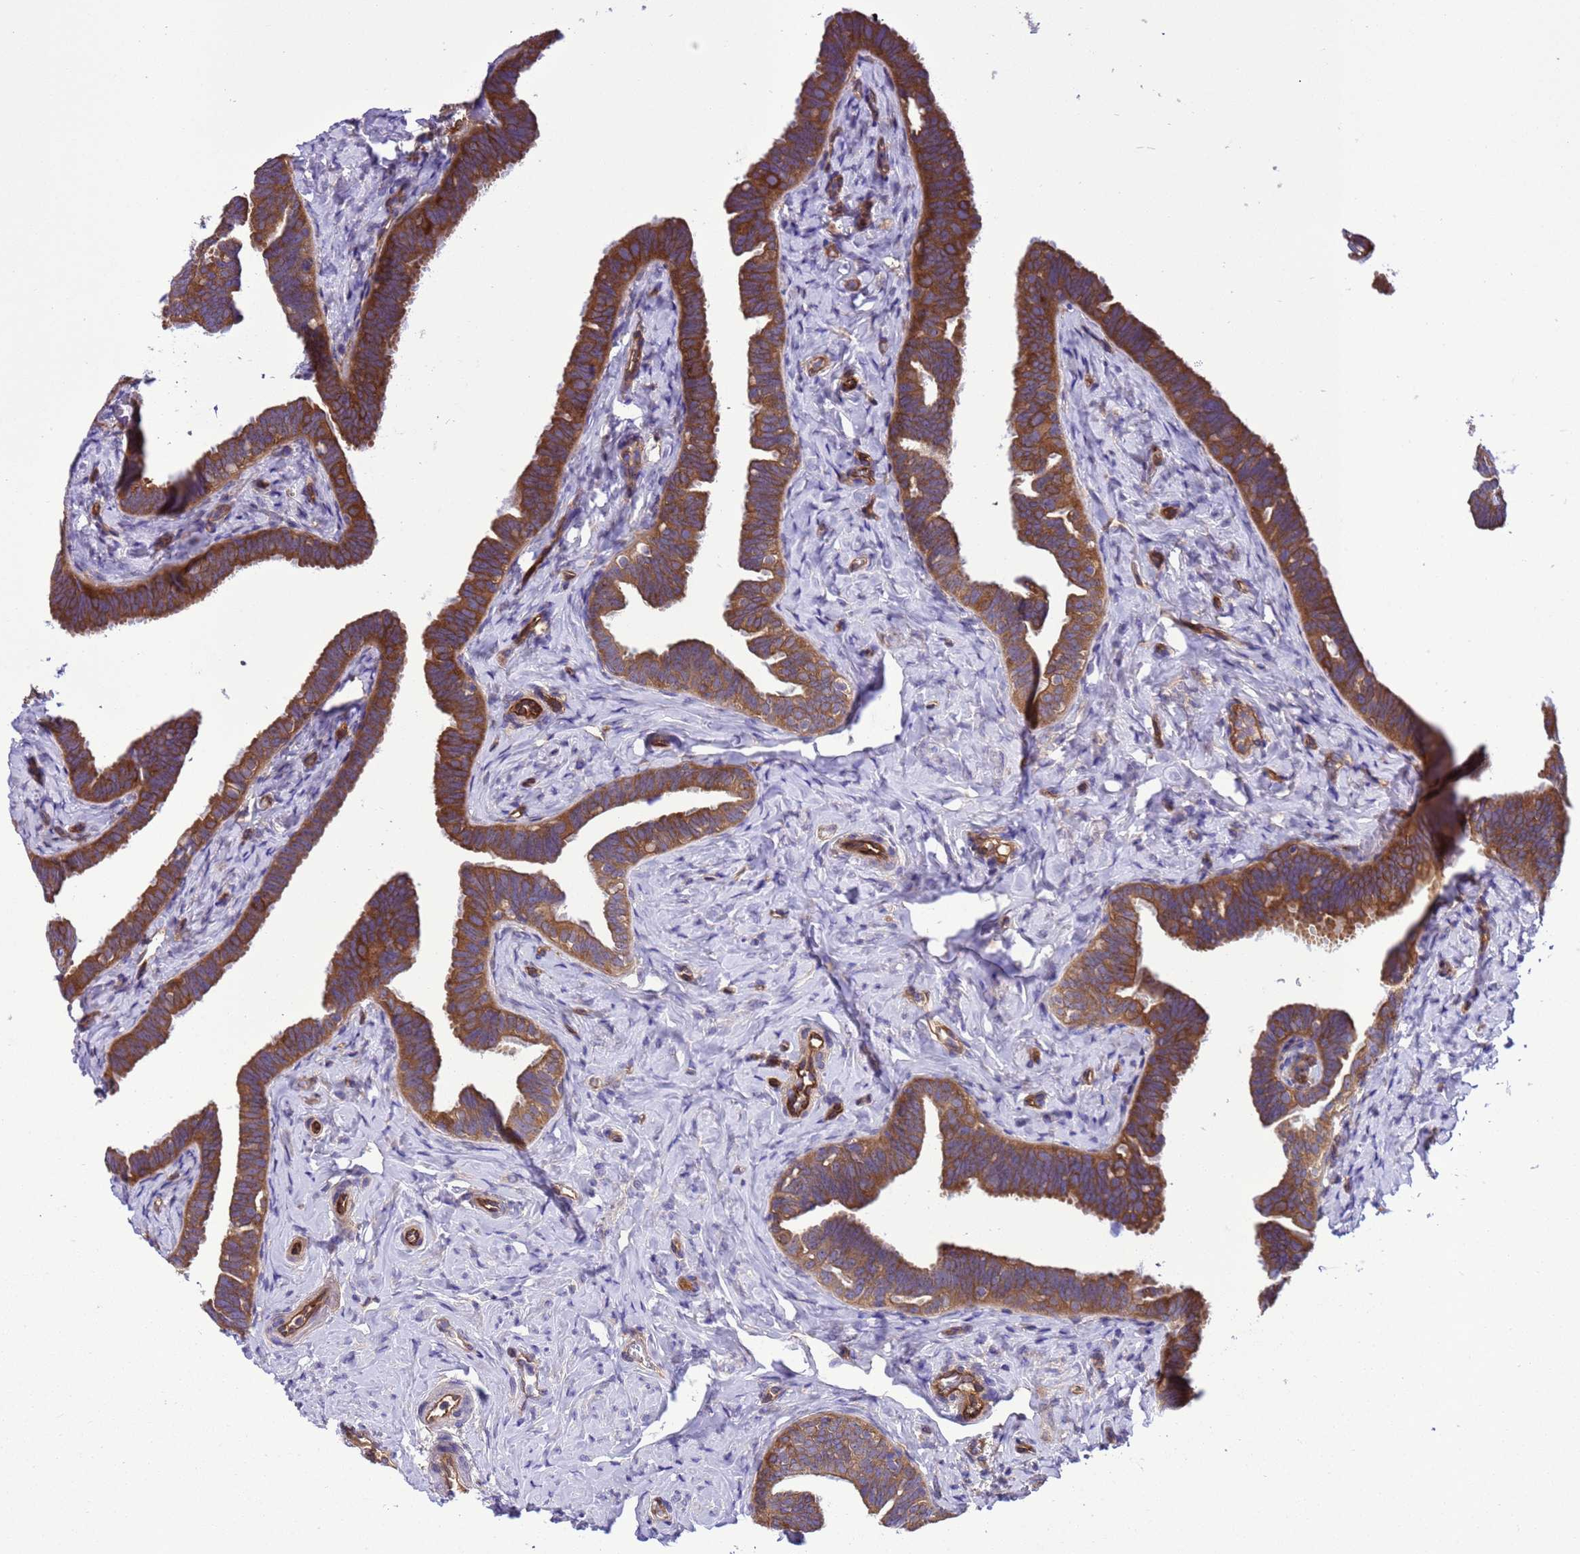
{"staining": {"intensity": "moderate", "quantity": ">75%", "location": "cytoplasmic/membranous"}, "tissue": "fallopian tube", "cell_type": "Glandular cells", "image_type": "normal", "snomed": [{"axis": "morphology", "description": "Normal tissue, NOS"}, {"axis": "topography", "description": "Fallopian tube"}], "caption": "The micrograph displays a brown stain indicating the presence of a protein in the cytoplasmic/membranous of glandular cells in fallopian tube.", "gene": "RABEP2", "patient": {"sex": "female", "age": 39}}